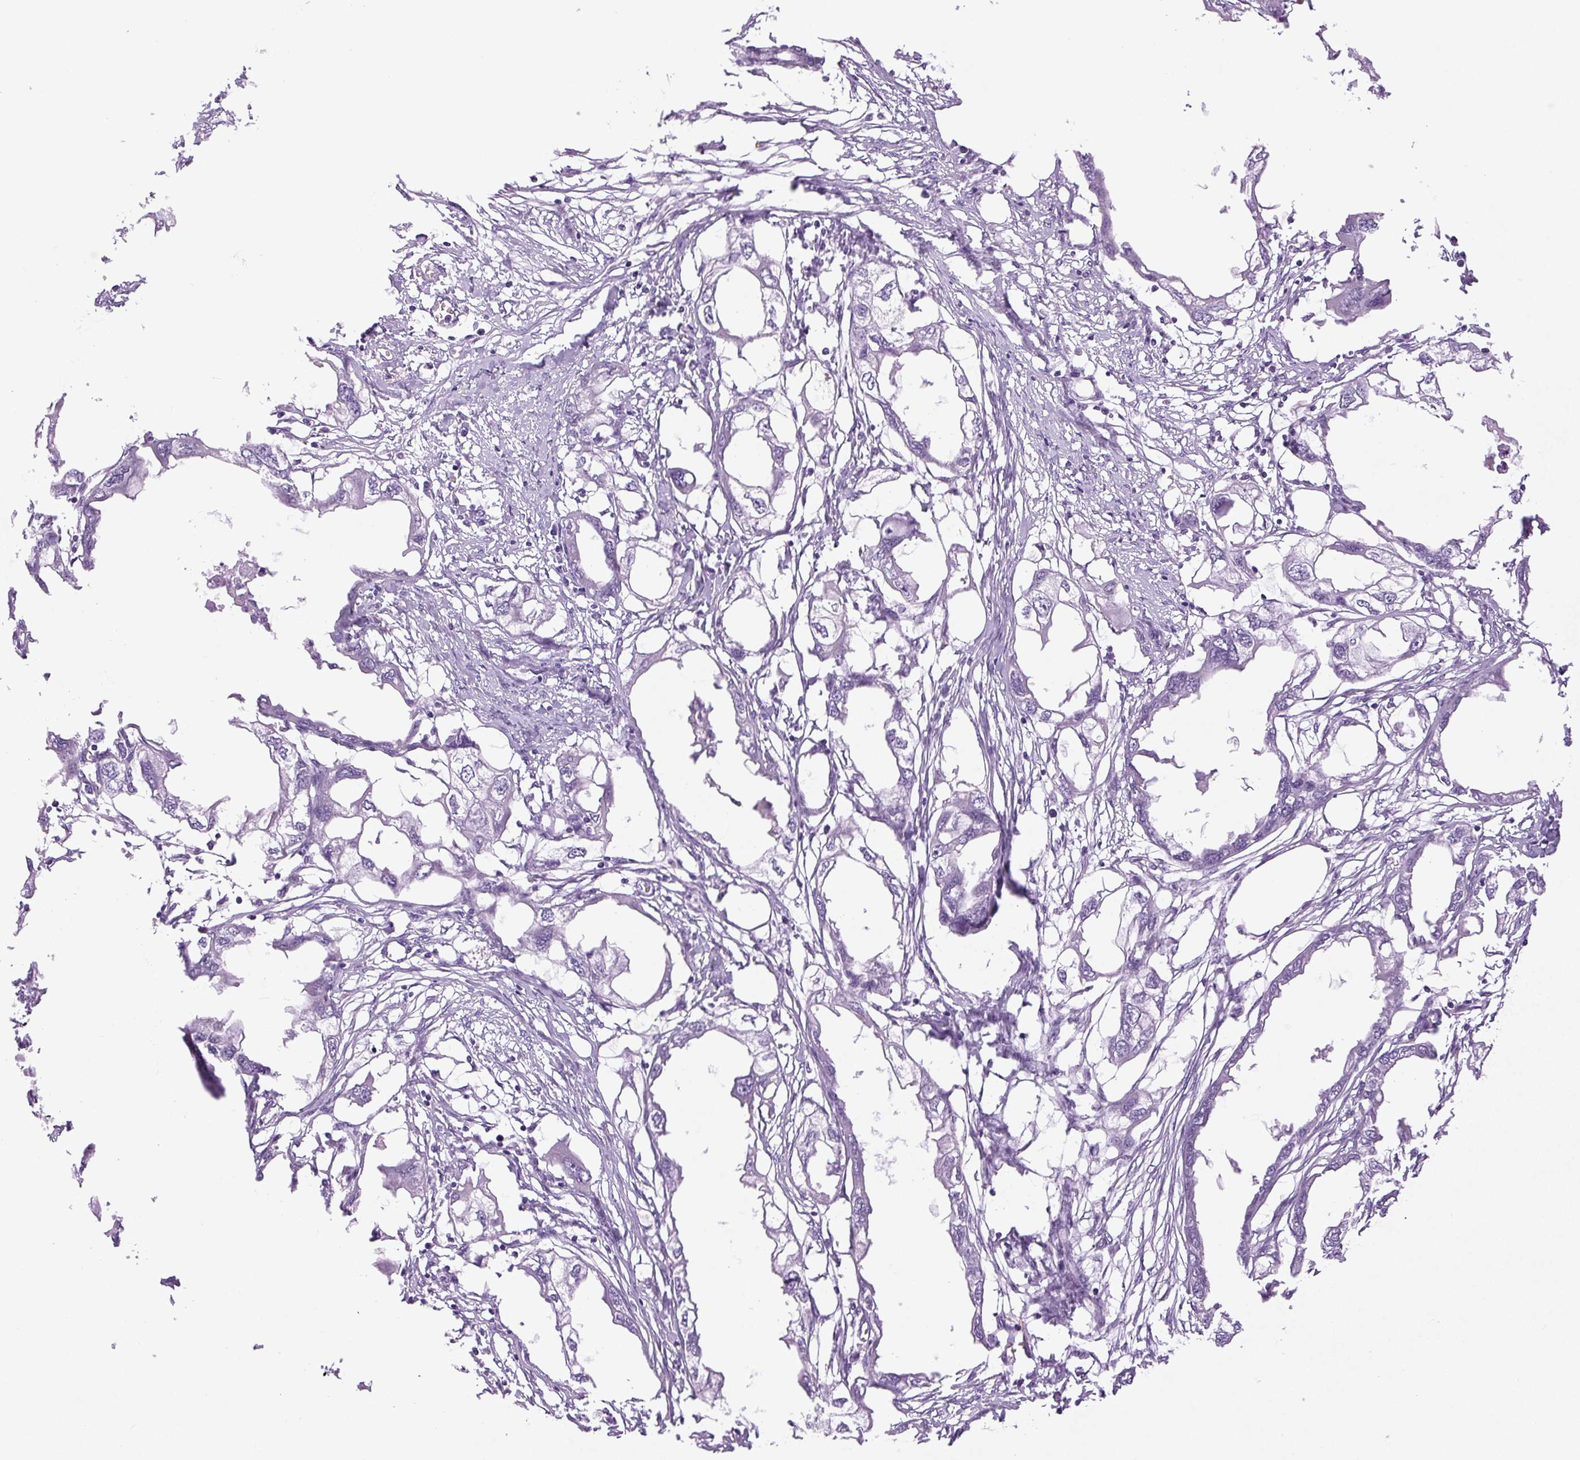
{"staining": {"intensity": "negative", "quantity": "none", "location": "none"}, "tissue": "endometrial cancer", "cell_type": "Tumor cells", "image_type": "cancer", "snomed": [{"axis": "morphology", "description": "Adenocarcinoma, NOS"}, {"axis": "morphology", "description": "Adenocarcinoma, metastatic, NOS"}, {"axis": "topography", "description": "Adipose tissue"}, {"axis": "topography", "description": "Endometrium"}], "caption": "The histopathology image shows no significant positivity in tumor cells of endometrial cancer.", "gene": "KIFC1", "patient": {"sex": "female", "age": 67}}